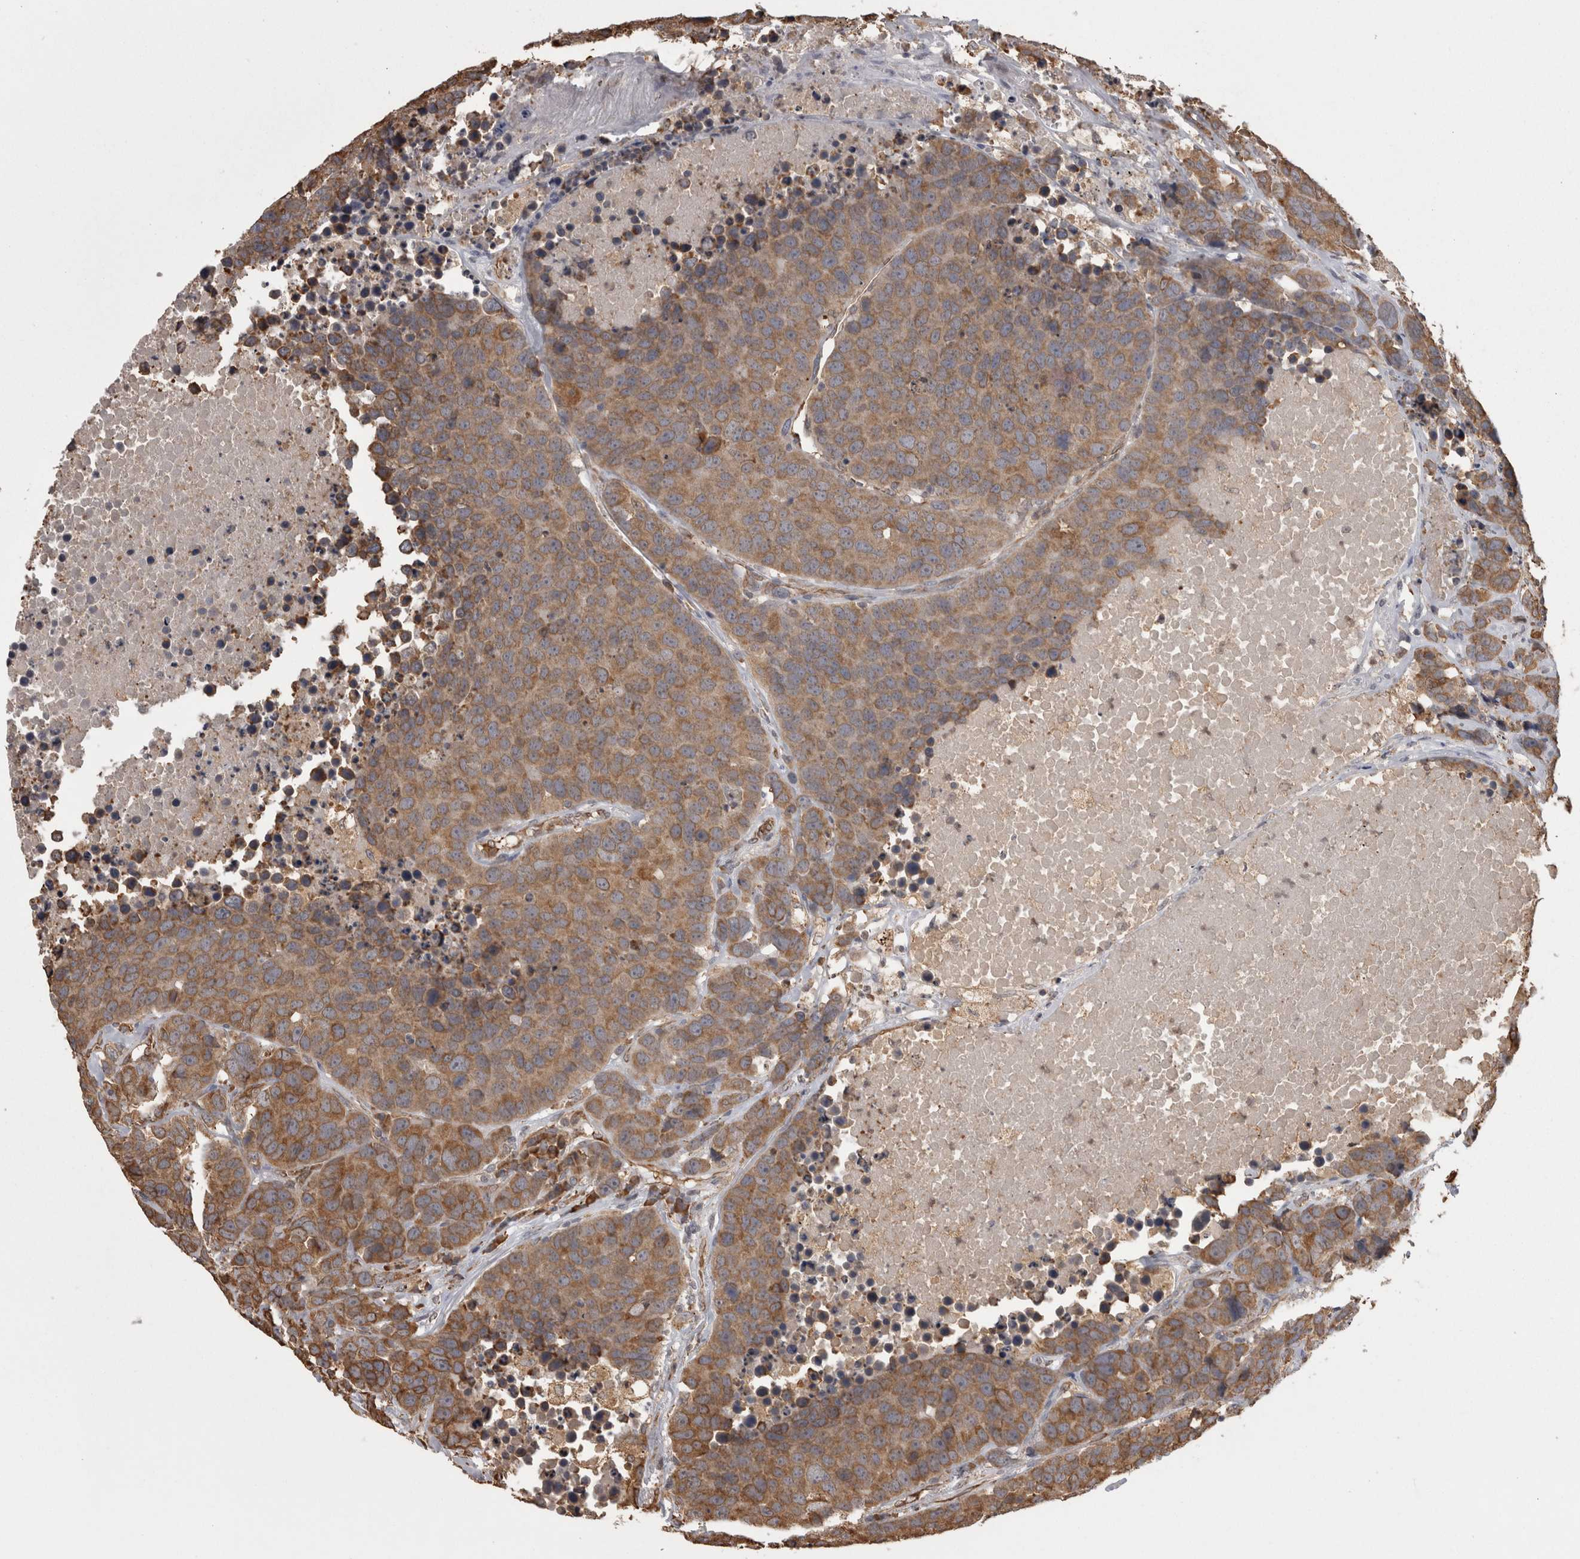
{"staining": {"intensity": "moderate", "quantity": ">75%", "location": "cytoplasmic/membranous"}, "tissue": "carcinoid", "cell_type": "Tumor cells", "image_type": "cancer", "snomed": [{"axis": "morphology", "description": "Carcinoid, malignant, NOS"}, {"axis": "topography", "description": "Lung"}], "caption": "Moderate cytoplasmic/membranous expression for a protein is appreciated in about >75% of tumor cells of carcinoid (malignant) using immunohistochemistry.", "gene": "PON2", "patient": {"sex": "male", "age": 60}}